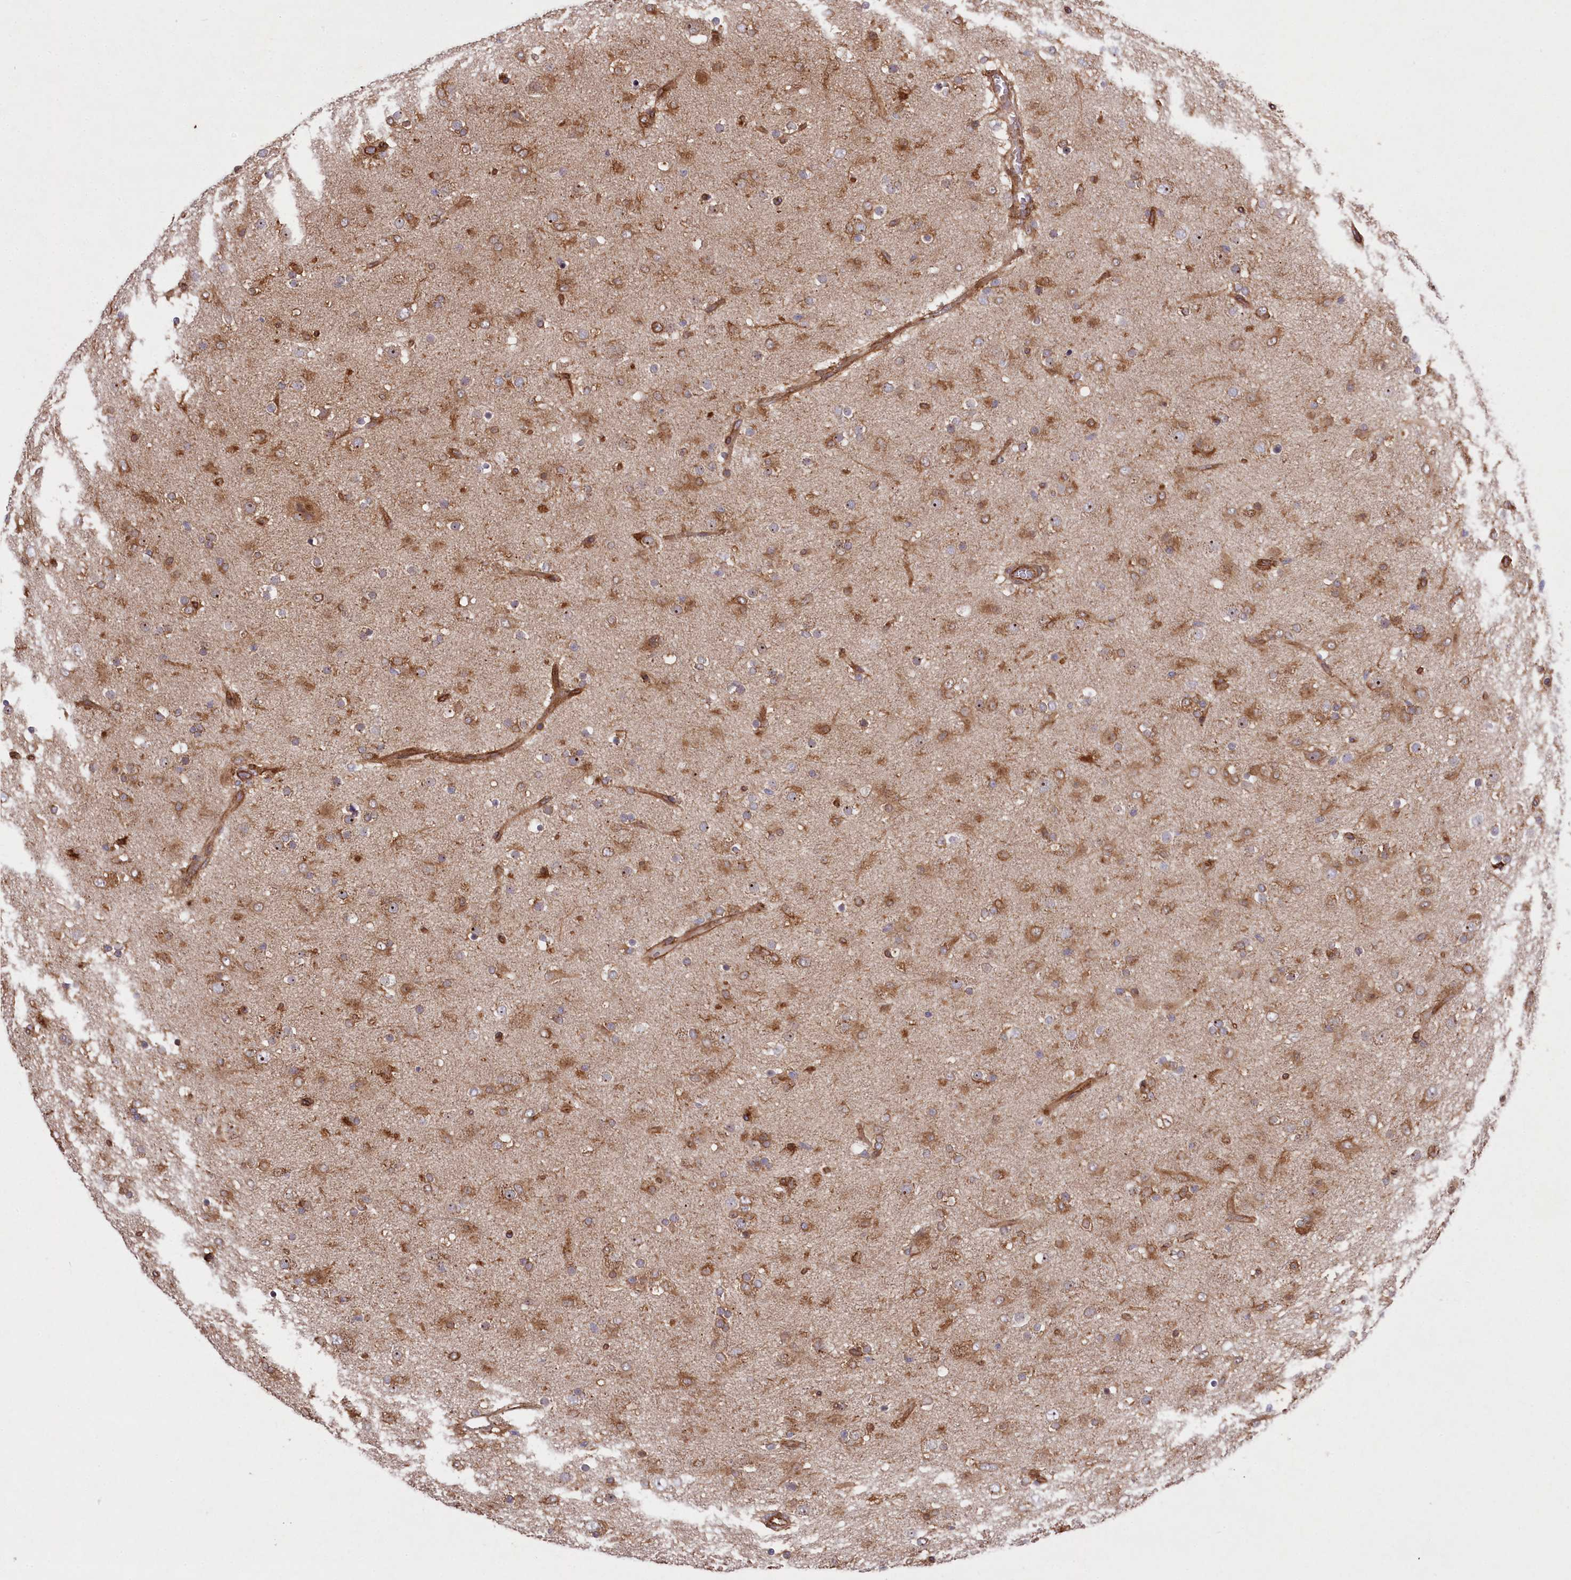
{"staining": {"intensity": "moderate", "quantity": ">75%", "location": "cytoplasmic/membranous"}, "tissue": "glioma", "cell_type": "Tumor cells", "image_type": "cancer", "snomed": [{"axis": "morphology", "description": "Glioma, malignant, Low grade"}, {"axis": "topography", "description": "Brain"}], "caption": "This histopathology image exhibits immunohistochemistry (IHC) staining of human glioma, with medium moderate cytoplasmic/membranous staining in approximately >75% of tumor cells.", "gene": "MTPAP", "patient": {"sex": "male", "age": 65}}